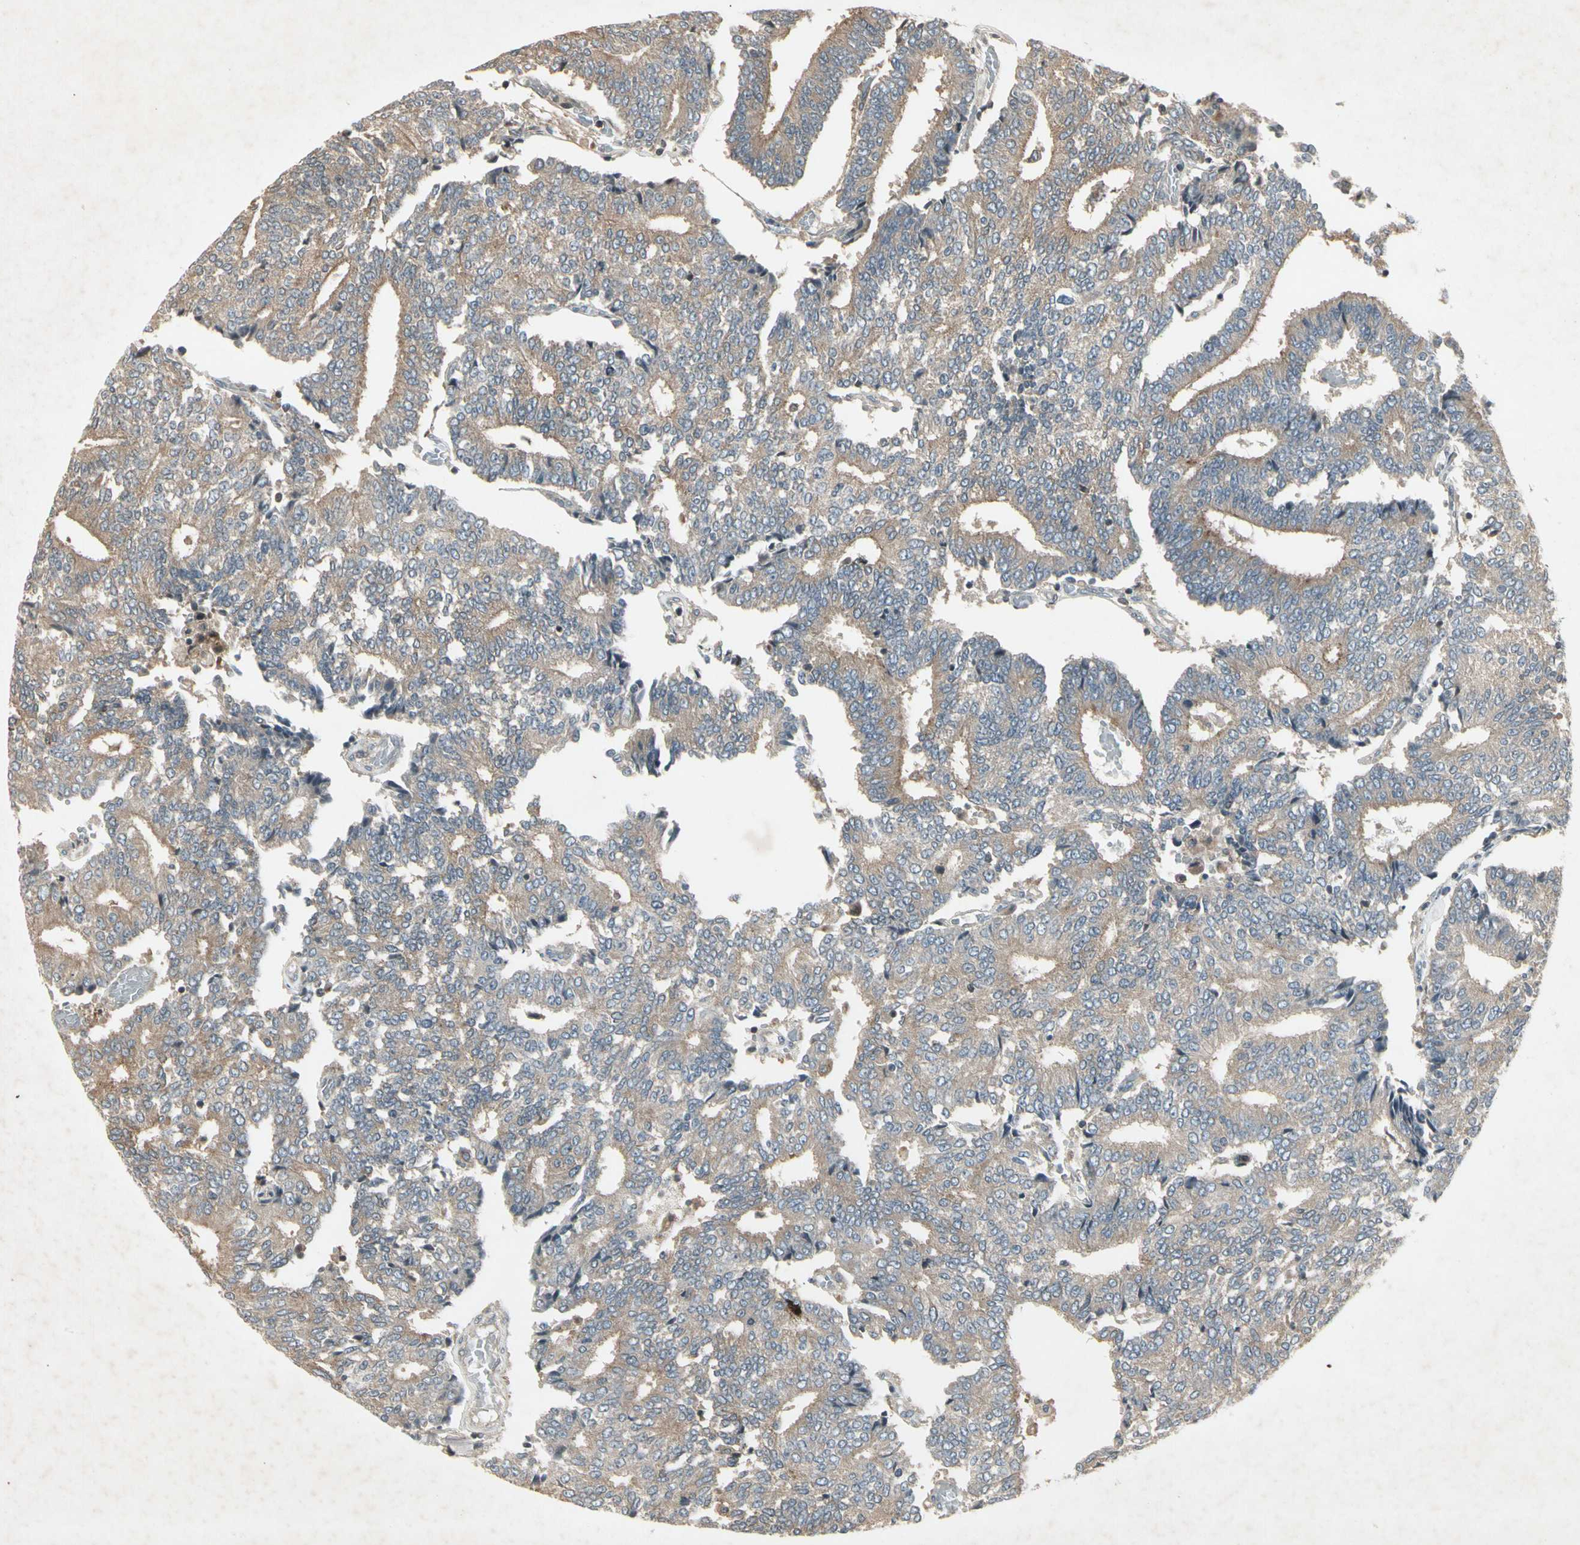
{"staining": {"intensity": "weak", "quantity": ">75%", "location": "cytoplasmic/membranous"}, "tissue": "prostate cancer", "cell_type": "Tumor cells", "image_type": "cancer", "snomed": [{"axis": "morphology", "description": "Adenocarcinoma, High grade"}, {"axis": "topography", "description": "Prostate"}], "caption": "Immunohistochemistry staining of high-grade adenocarcinoma (prostate), which displays low levels of weak cytoplasmic/membranous expression in about >75% of tumor cells indicating weak cytoplasmic/membranous protein expression. The staining was performed using DAB (brown) for protein detection and nuclei were counterstained in hematoxylin (blue).", "gene": "TEK", "patient": {"sex": "male", "age": 55}}